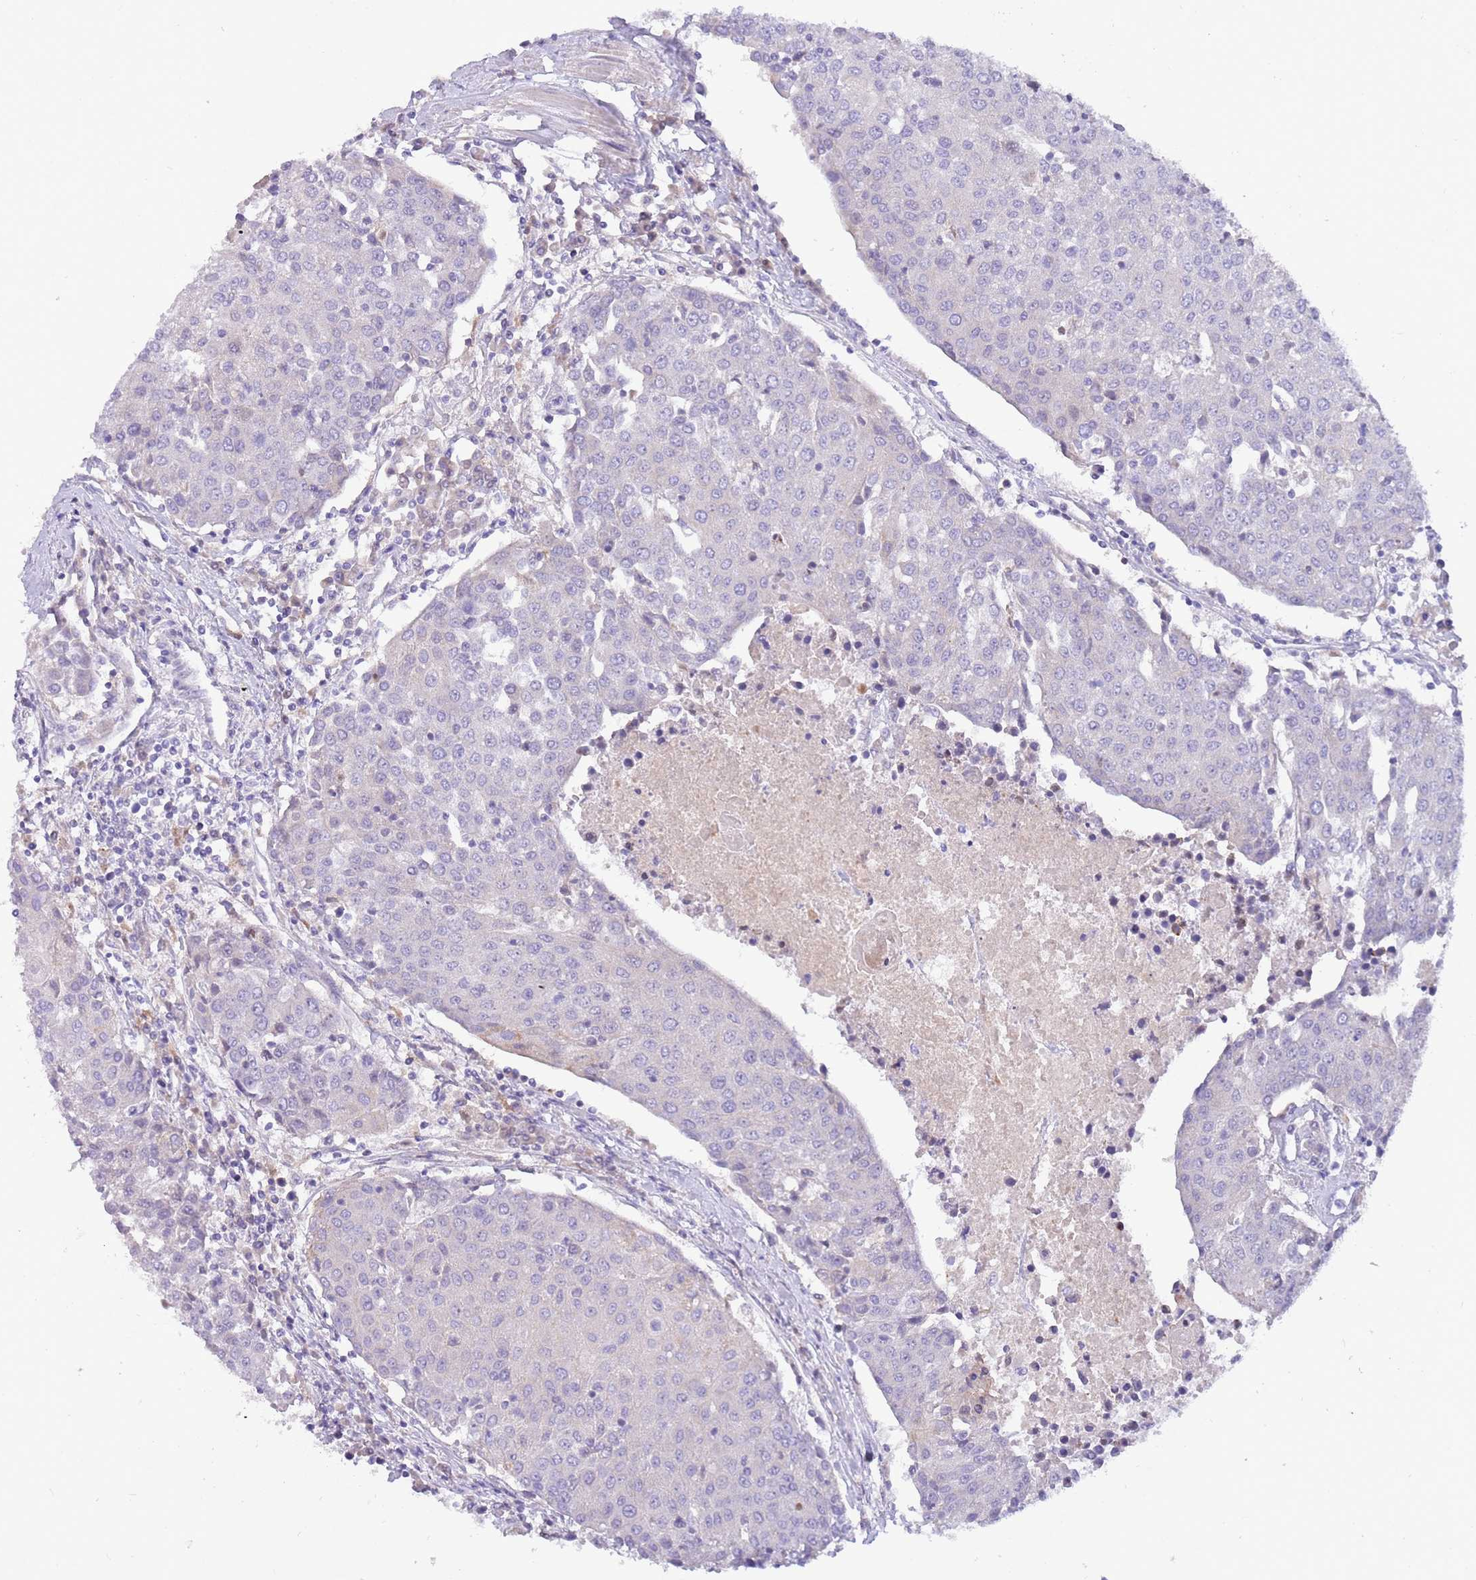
{"staining": {"intensity": "negative", "quantity": "none", "location": "none"}, "tissue": "urothelial cancer", "cell_type": "Tumor cells", "image_type": "cancer", "snomed": [{"axis": "morphology", "description": "Urothelial carcinoma, High grade"}, {"axis": "topography", "description": "Urinary bladder"}], "caption": "This is an immunohistochemistry histopathology image of urothelial cancer. There is no staining in tumor cells.", "gene": "DDHD1", "patient": {"sex": "female", "age": 85}}